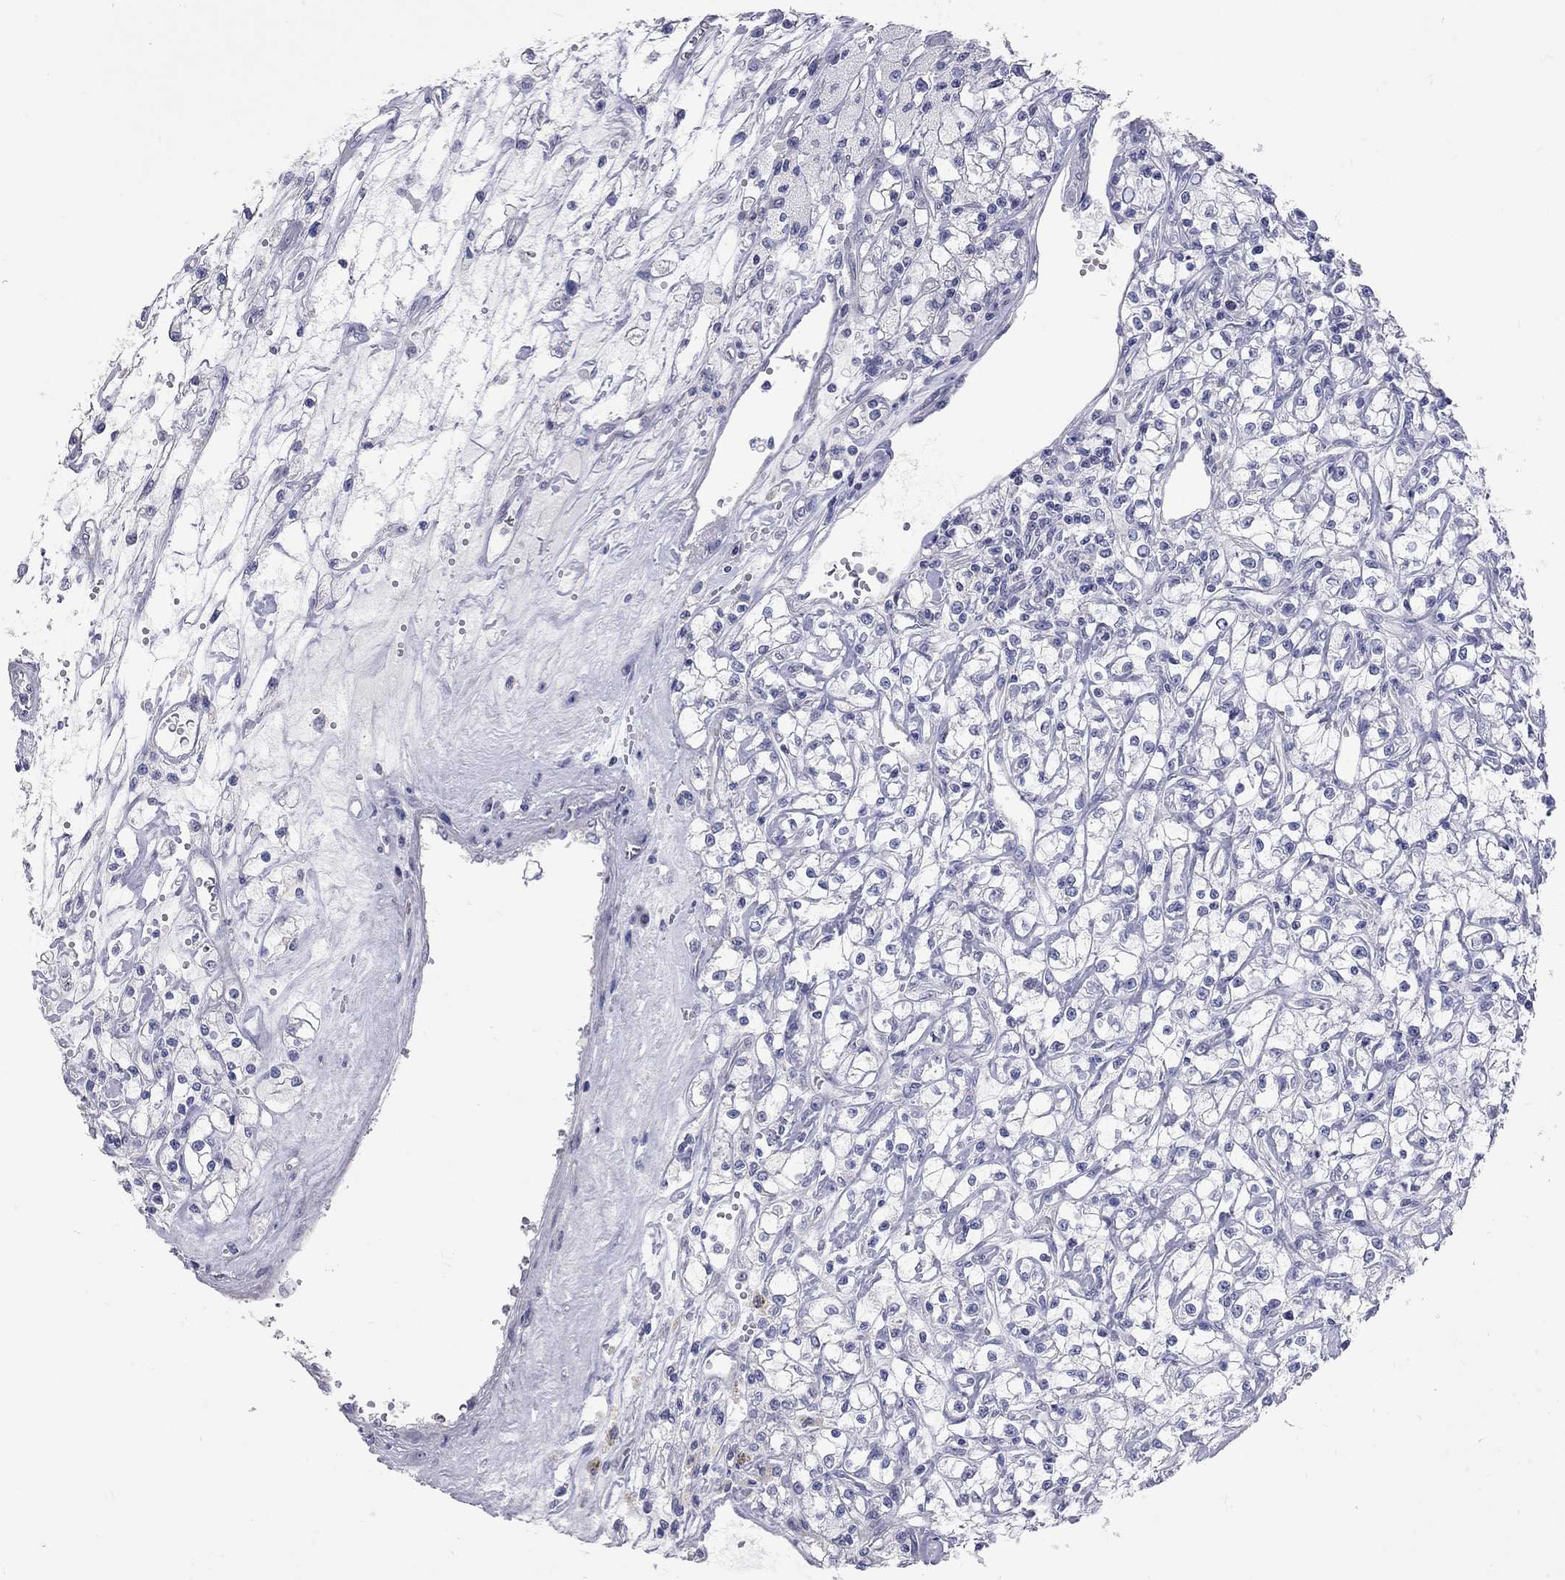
{"staining": {"intensity": "negative", "quantity": "none", "location": "none"}, "tissue": "renal cancer", "cell_type": "Tumor cells", "image_type": "cancer", "snomed": [{"axis": "morphology", "description": "Adenocarcinoma, NOS"}, {"axis": "topography", "description": "Kidney"}], "caption": "High magnification brightfield microscopy of renal adenocarcinoma stained with DAB (3,3'-diaminobenzidine) (brown) and counterstained with hematoxylin (blue): tumor cells show no significant expression. (DAB (3,3'-diaminobenzidine) immunohistochemistry, high magnification).", "gene": "OPRK1", "patient": {"sex": "female", "age": 59}}